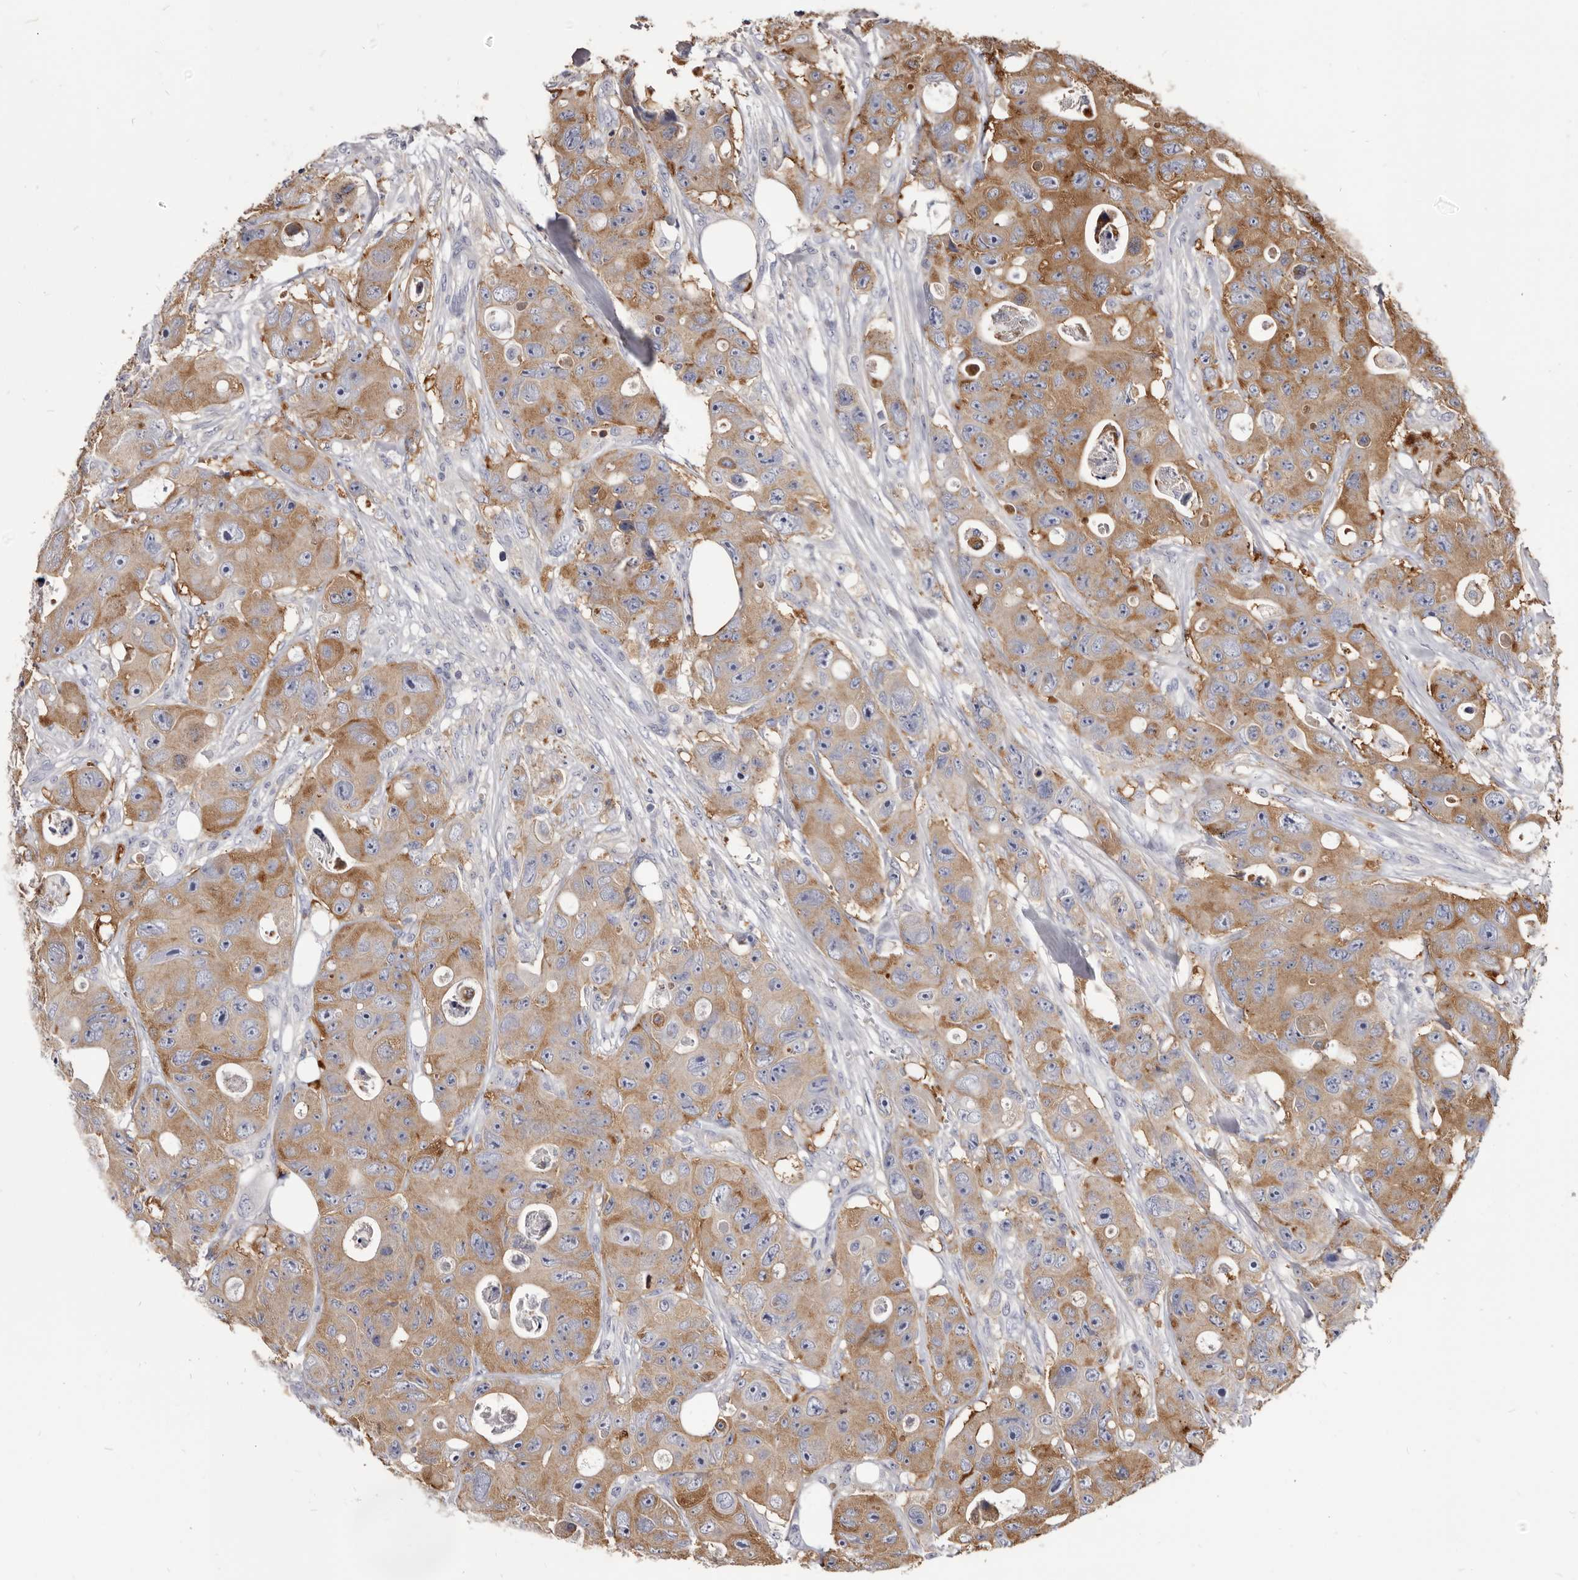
{"staining": {"intensity": "moderate", "quantity": ">75%", "location": "cytoplasmic/membranous"}, "tissue": "colorectal cancer", "cell_type": "Tumor cells", "image_type": "cancer", "snomed": [{"axis": "morphology", "description": "Adenocarcinoma, NOS"}, {"axis": "topography", "description": "Colon"}], "caption": "DAB immunohistochemical staining of adenocarcinoma (colorectal) displays moderate cytoplasmic/membranous protein expression in about >75% of tumor cells. (Brightfield microscopy of DAB IHC at high magnification).", "gene": "TPD52", "patient": {"sex": "female", "age": 46}}